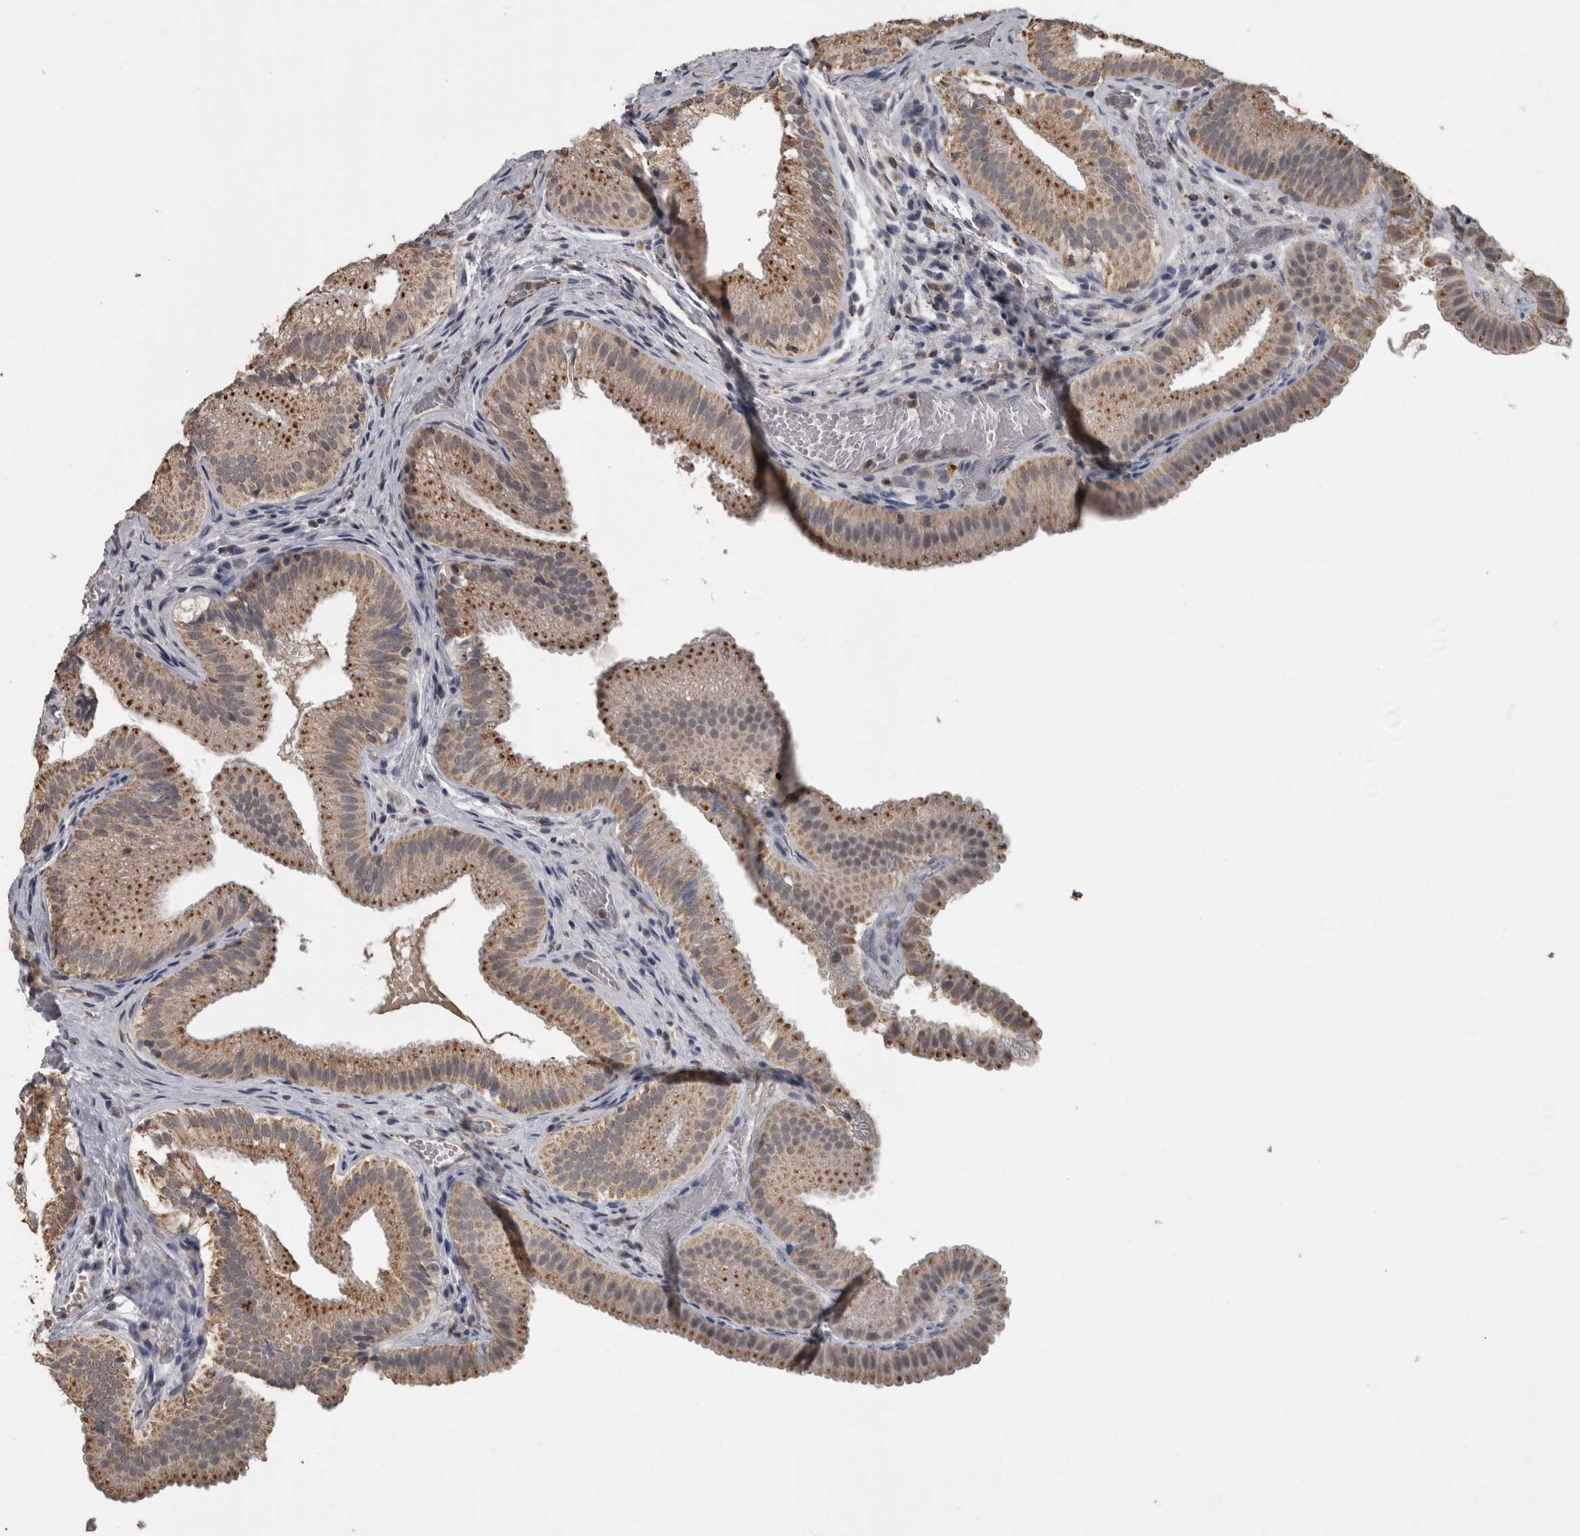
{"staining": {"intensity": "moderate", "quantity": ">75%", "location": "cytoplasmic/membranous"}, "tissue": "gallbladder", "cell_type": "Glandular cells", "image_type": "normal", "snomed": [{"axis": "morphology", "description": "Normal tissue, NOS"}, {"axis": "topography", "description": "Gallbladder"}], "caption": "The photomicrograph displays a brown stain indicating the presence of a protein in the cytoplasmic/membranous of glandular cells in gallbladder. The staining was performed using DAB to visualize the protein expression in brown, while the nuclei were stained in blue with hematoxylin (Magnification: 20x).", "gene": "NAAA", "patient": {"sex": "female", "age": 30}}